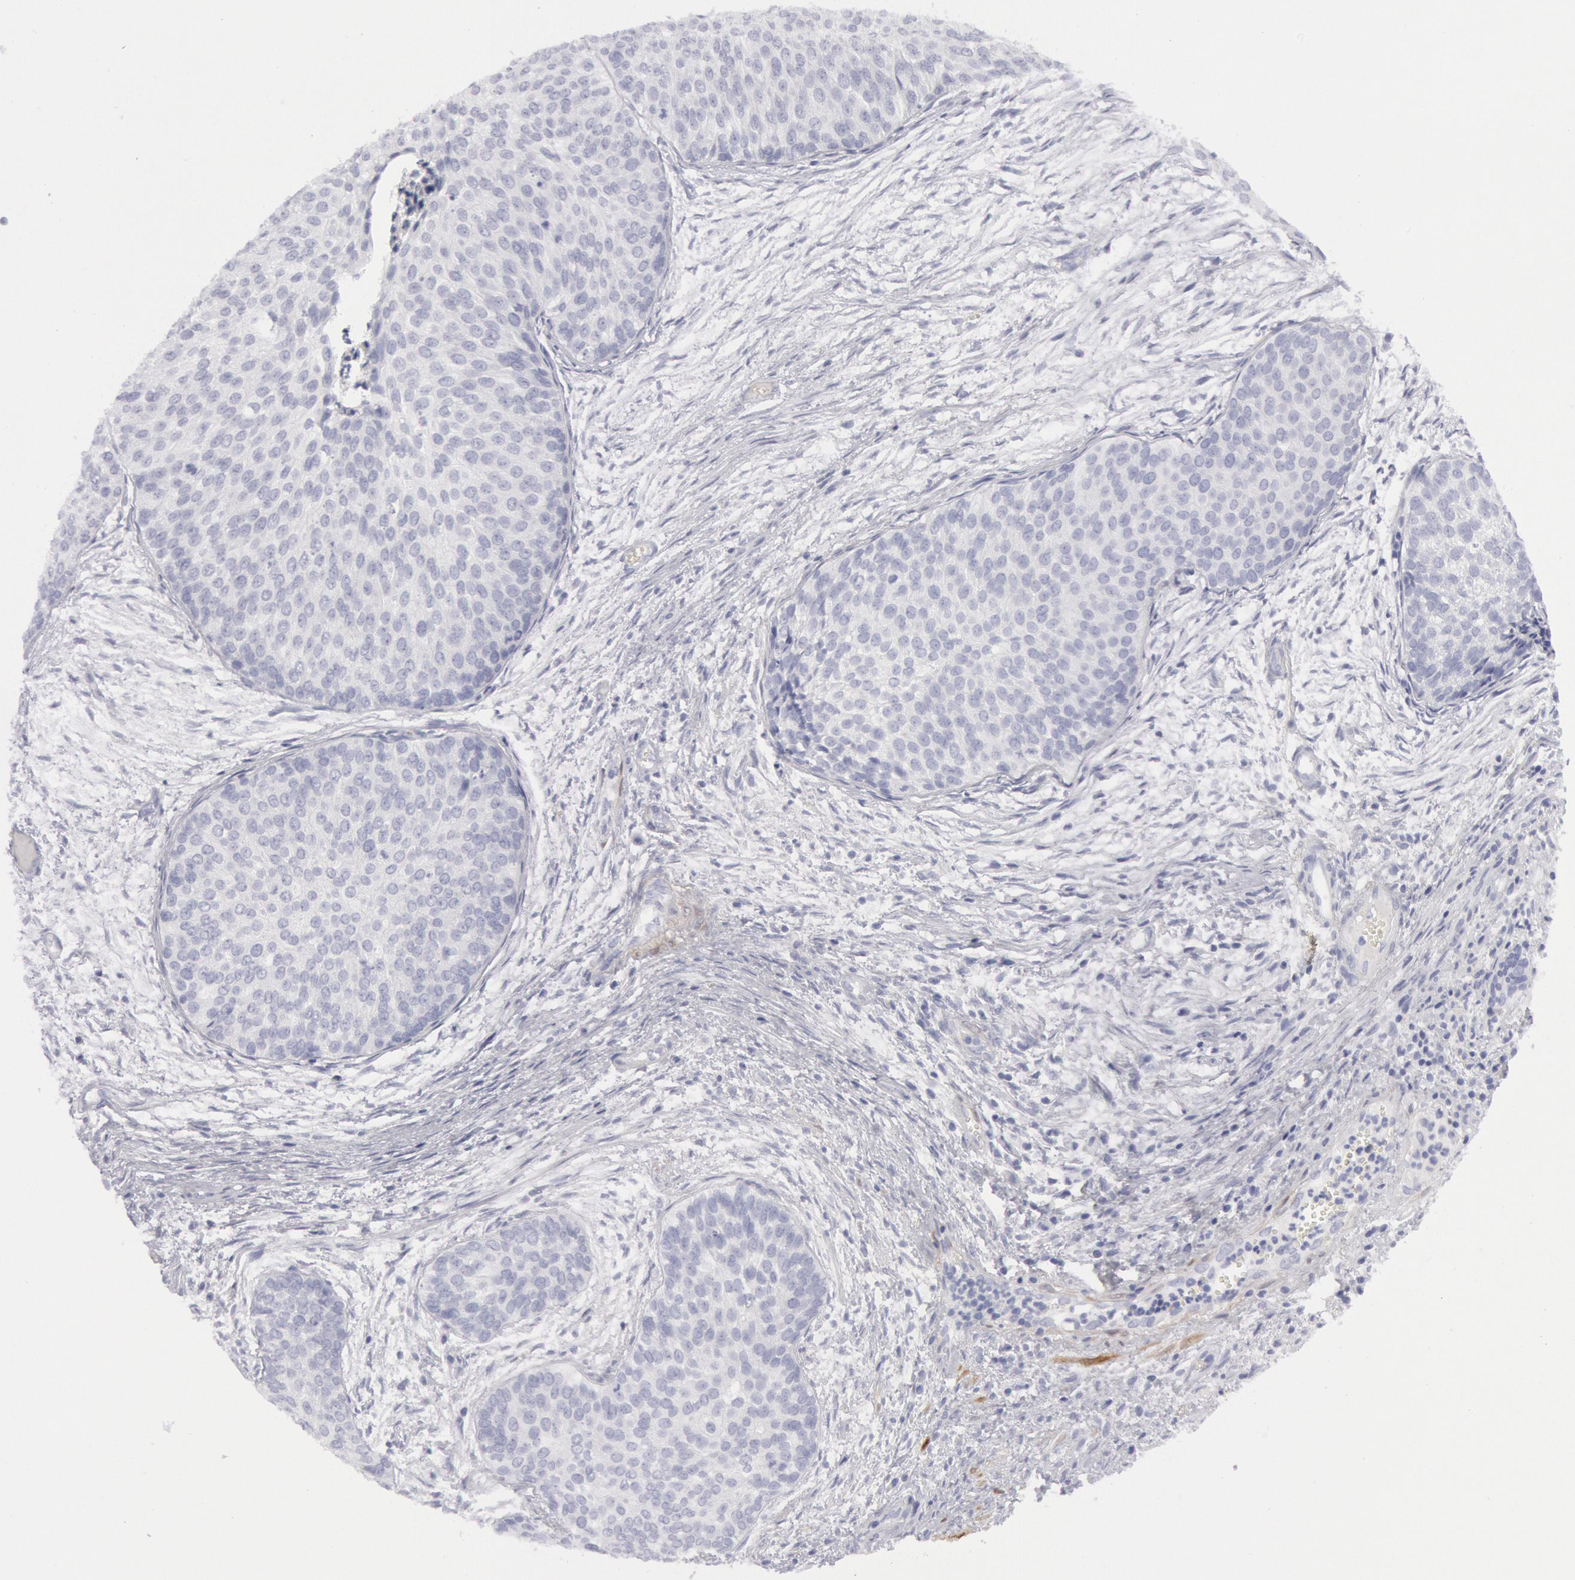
{"staining": {"intensity": "negative", "quantity": "none", "location": "none"}, "tissue": "urothelial cancer", "cell_type": "Tumor cells", "image_type": "cancer", "snomed": [{"axis": "morphology", "description": "Urothelial carcinoma, Low grade"}, {"axis": "topography", "description": "Urinary bladder"}], "caption": "High magnification brightfield microscopy of low-grade urothelial carcinoma stained with DAB (brown) and counterstained with hematoxylin (blue): tumor cells show no significant staining.", "gene": "FHL1", "patient": {"sex": "male", "age": 84}}